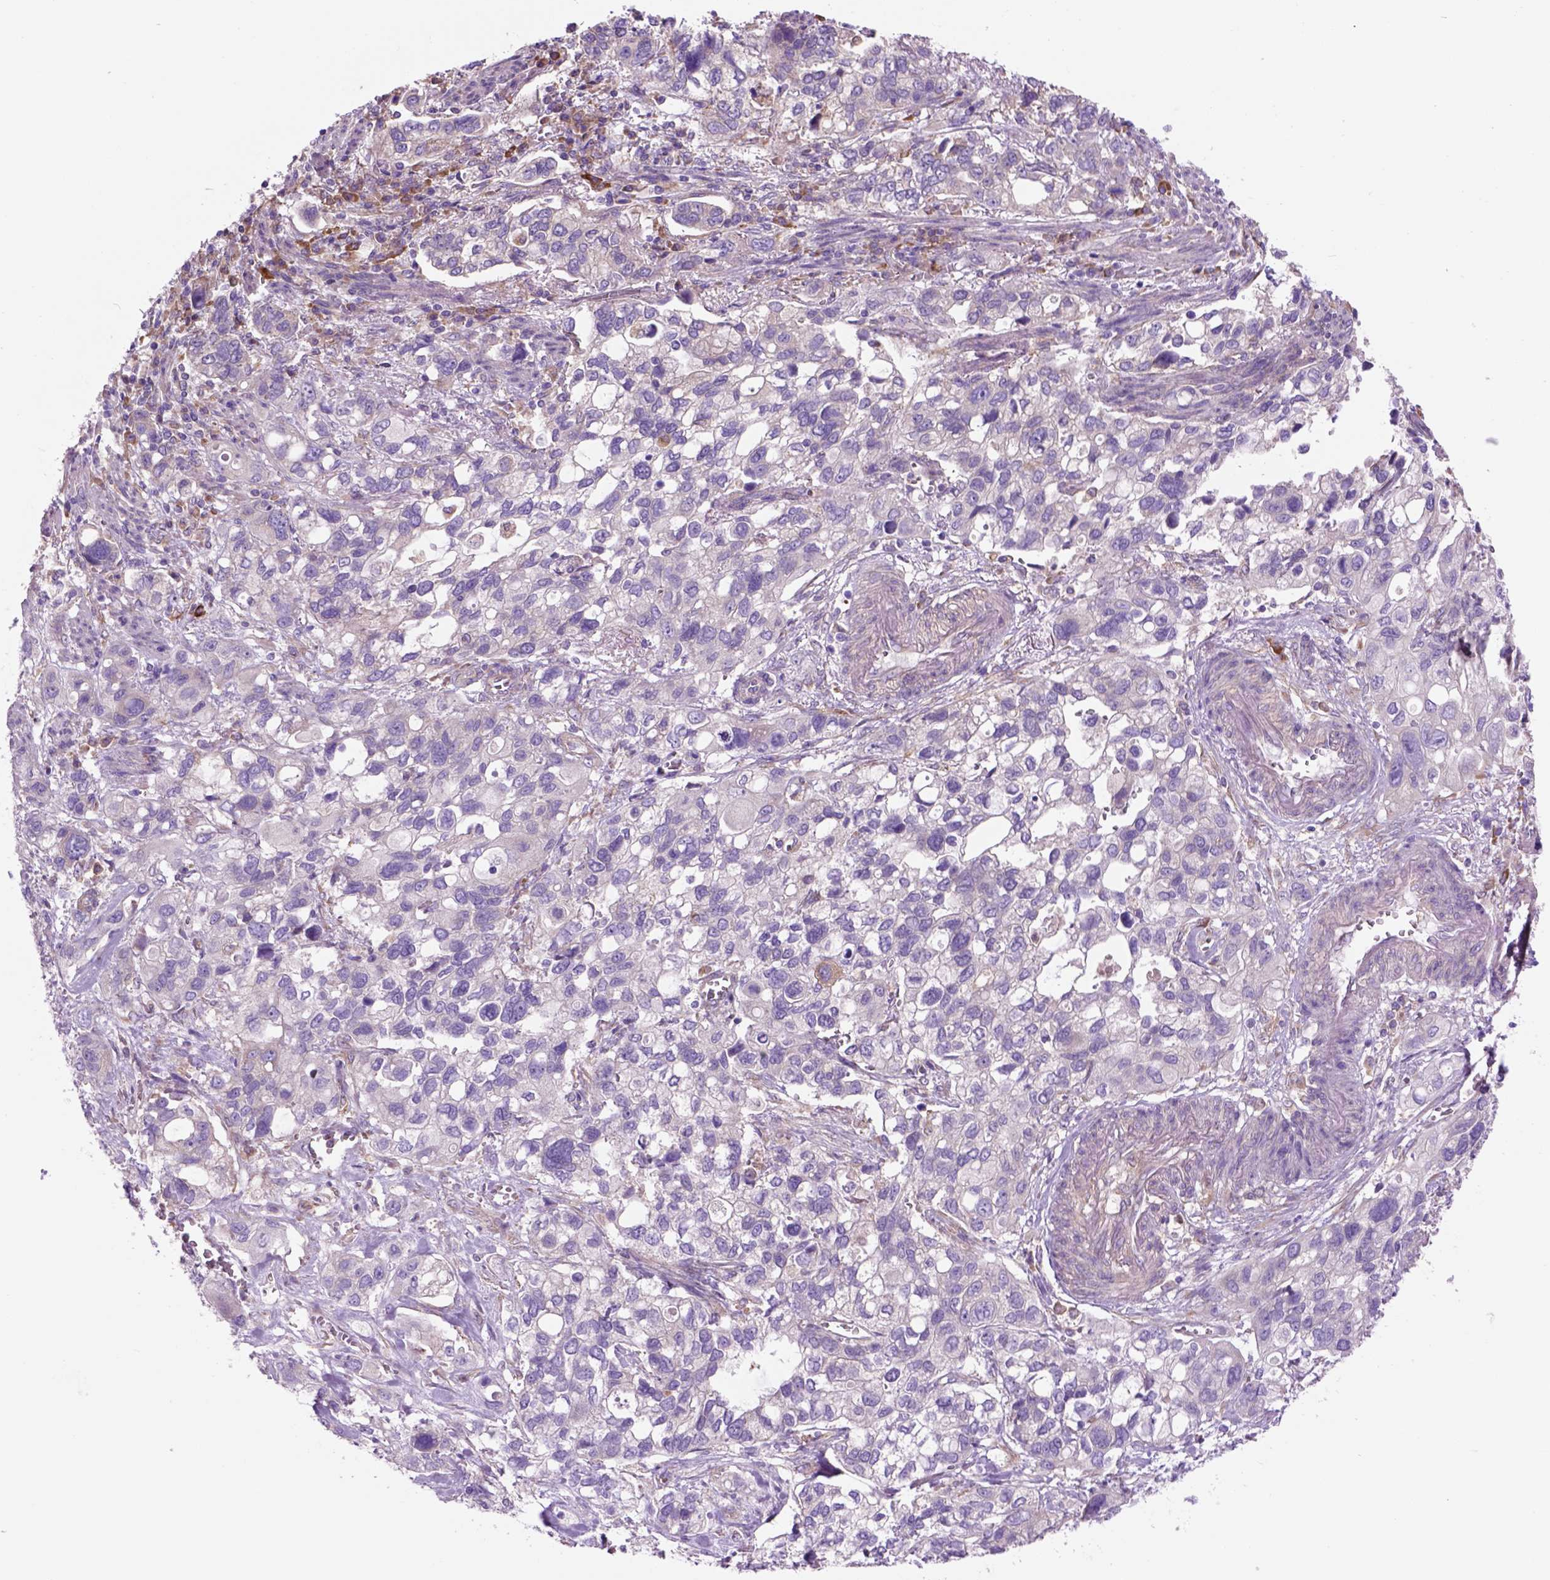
{"staining": {"intensity": "negative", "quantity": "none", "location": "none"}, "tissue": "stomach cancer", "cell_type": "Tumor cells", "image_type": "cancer", "snomed": [{"axis": "morphology", "description": "Adenocarcinoma, NOS"}, {"axis": "topography", "description": "Stomach, upper"}], "caption": "High power microscopy image of an IHC photomicrograph of adenocarcinoma (stomach), revealing no significant staining in tumor cells.", "gene": "PIAS3", "patient": {"sex": "female", "age": 81}}